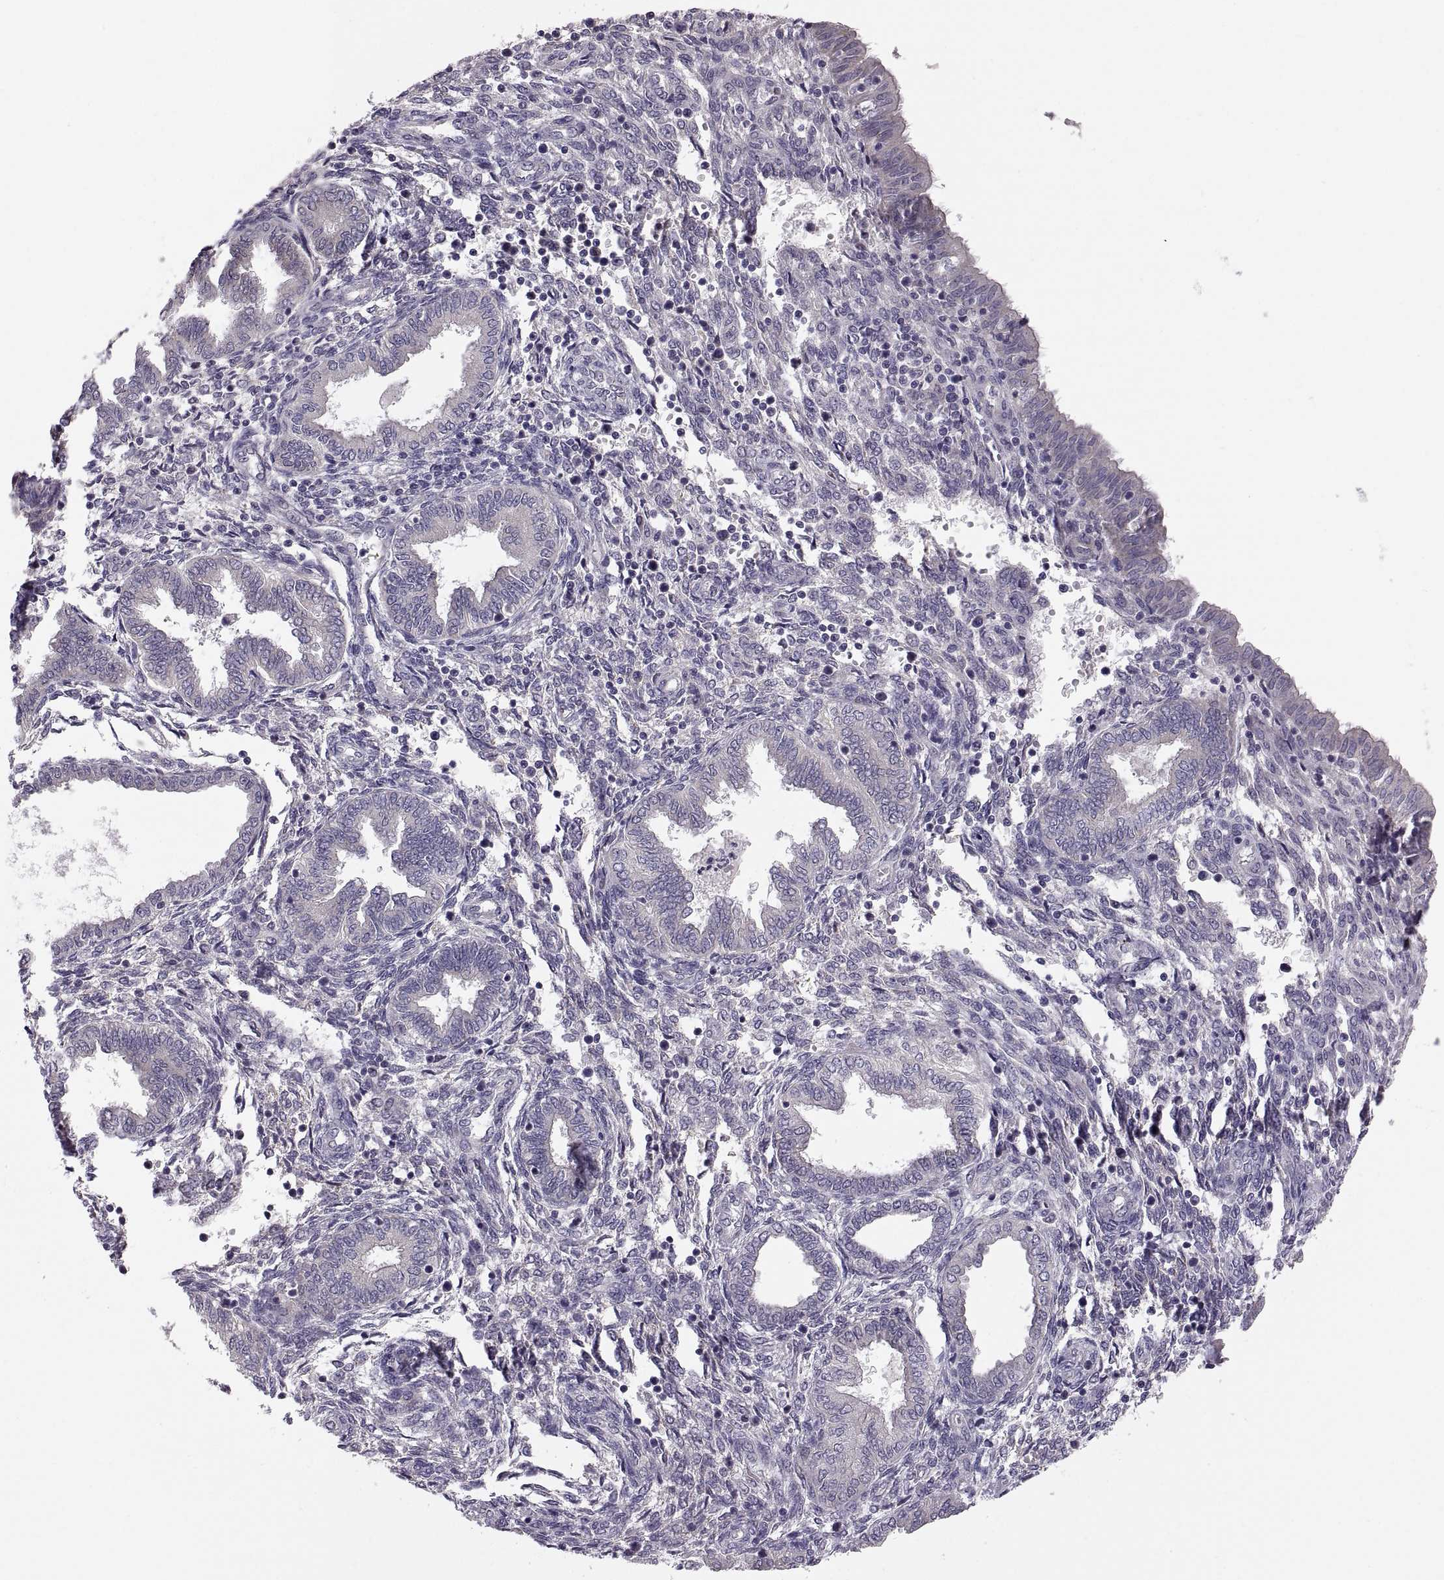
{"staining": {"intensity": "negative", "quantity": "none", "location": "none"}, "tissue": "endometrium", "cell_type": "Cells in endometrial stroma", "image_type": "normal", "snomed": [{"axis": "morphology", "description": "Normal tissue, NOS"}, {"axis": "topography", "description": "Endometrium"}], "caption": "Cells in endometrial stroma are negative for protein expression in unremarkable human endometrium. The staining was performed using DAB to visualize the protein expression in brown, while the nuclei were stained in blue with hematoxylin (Magnification: 20x).", "gene": "ACSBG2", "patient": {"sex": "female", "age": 42}}